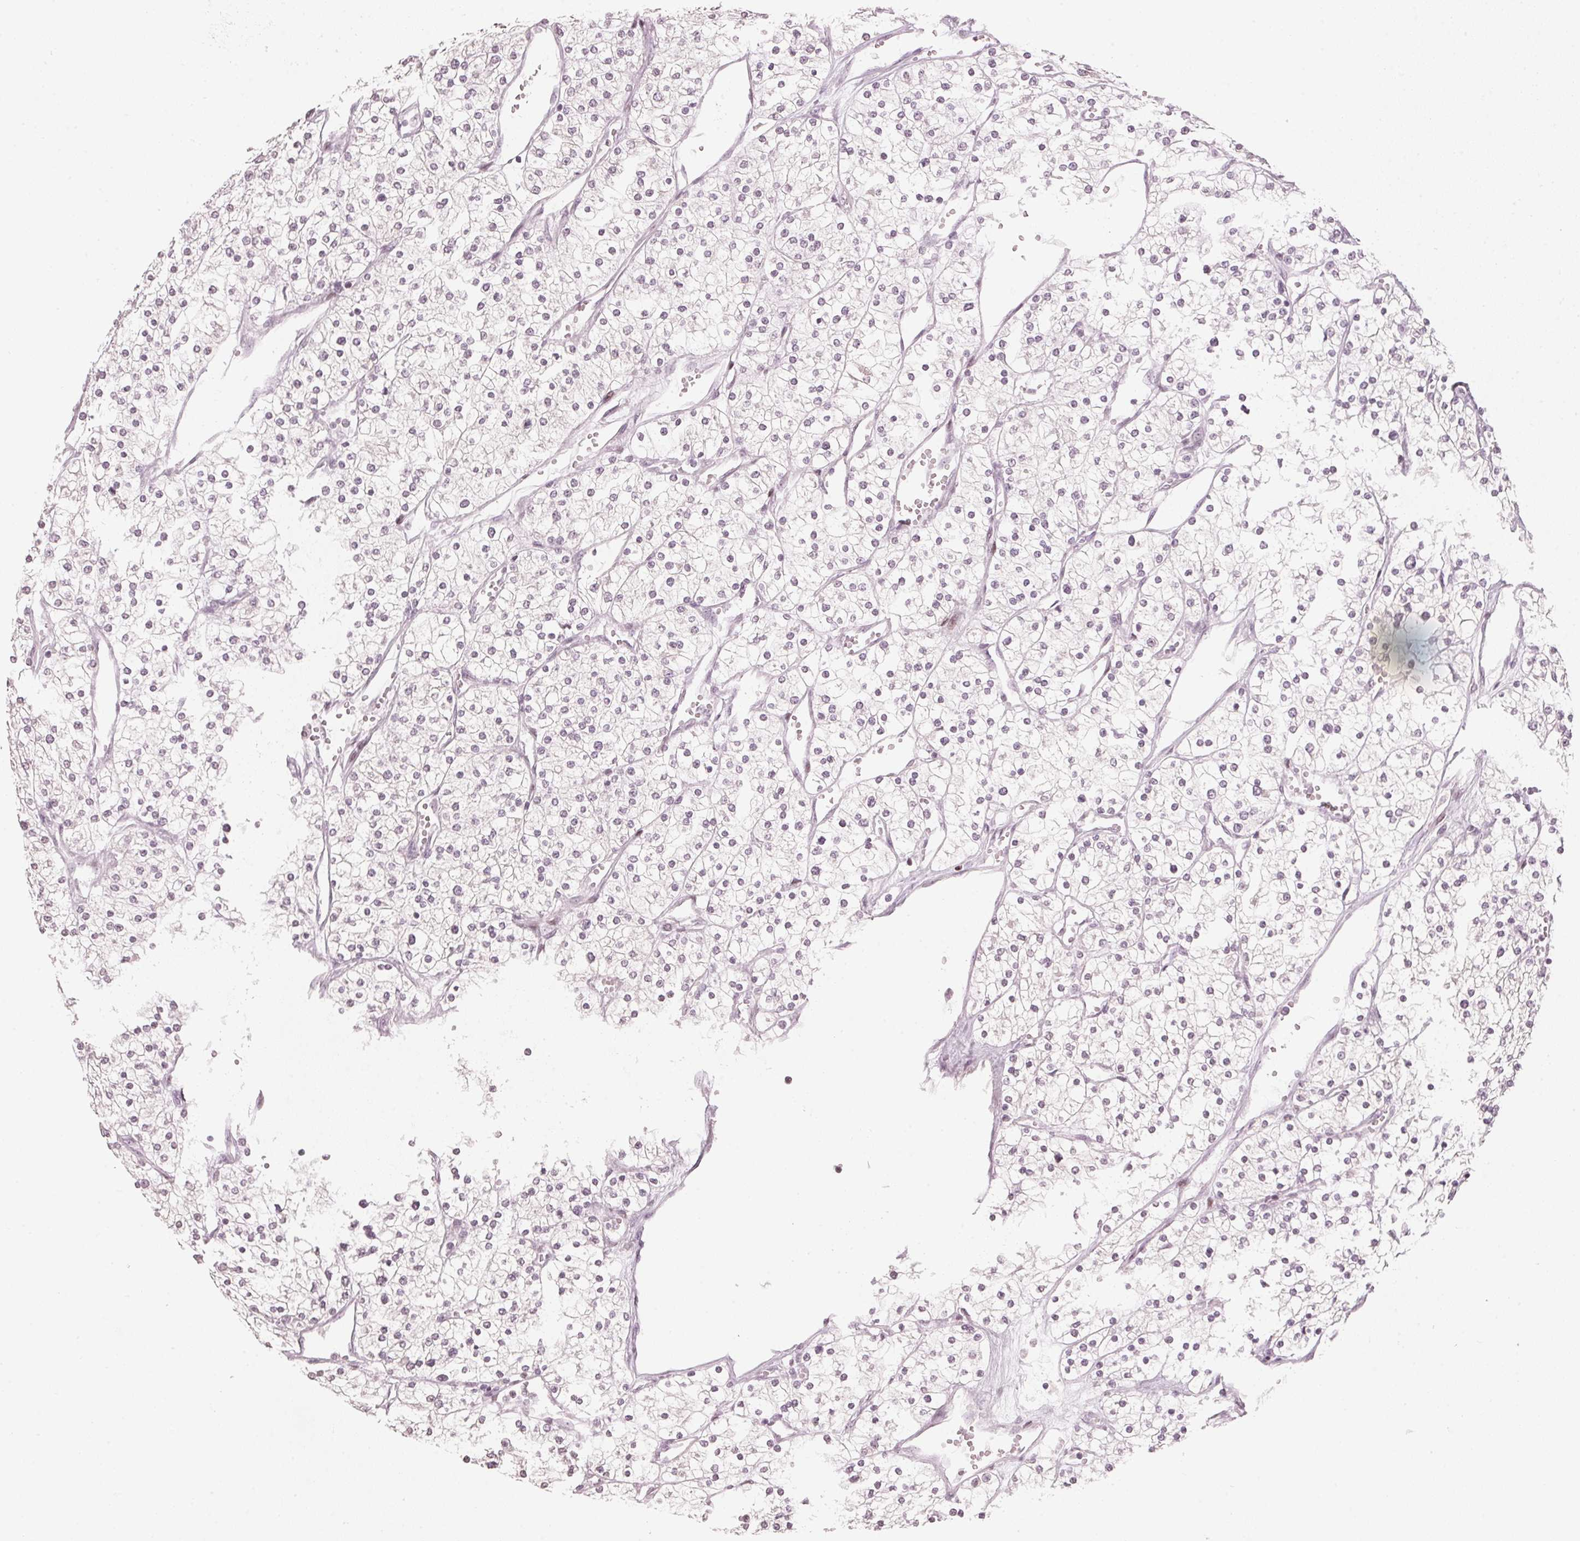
{"staining": {"intensity": "negative", "quantity": "none", "location": "none"}, "tissue": "renal cancer", "cell_type": "Tumor cells", "image_type": "cancer", "snomed": [{"axis": "morphology", "description": "Adenocarcinoma, NOS"}, {"axis": "topography", "description": "Kidney"}], "caption": "Immunohistochemistry (IHC) micrograph of neoplastic tissue: human renal cancer stained with DAB (3,3'-diaminobenzidine) reveals no significant protein positivity in tumor cells.", "gene": "SFRP4", "patient": {"sex": "male", "age": 80}}